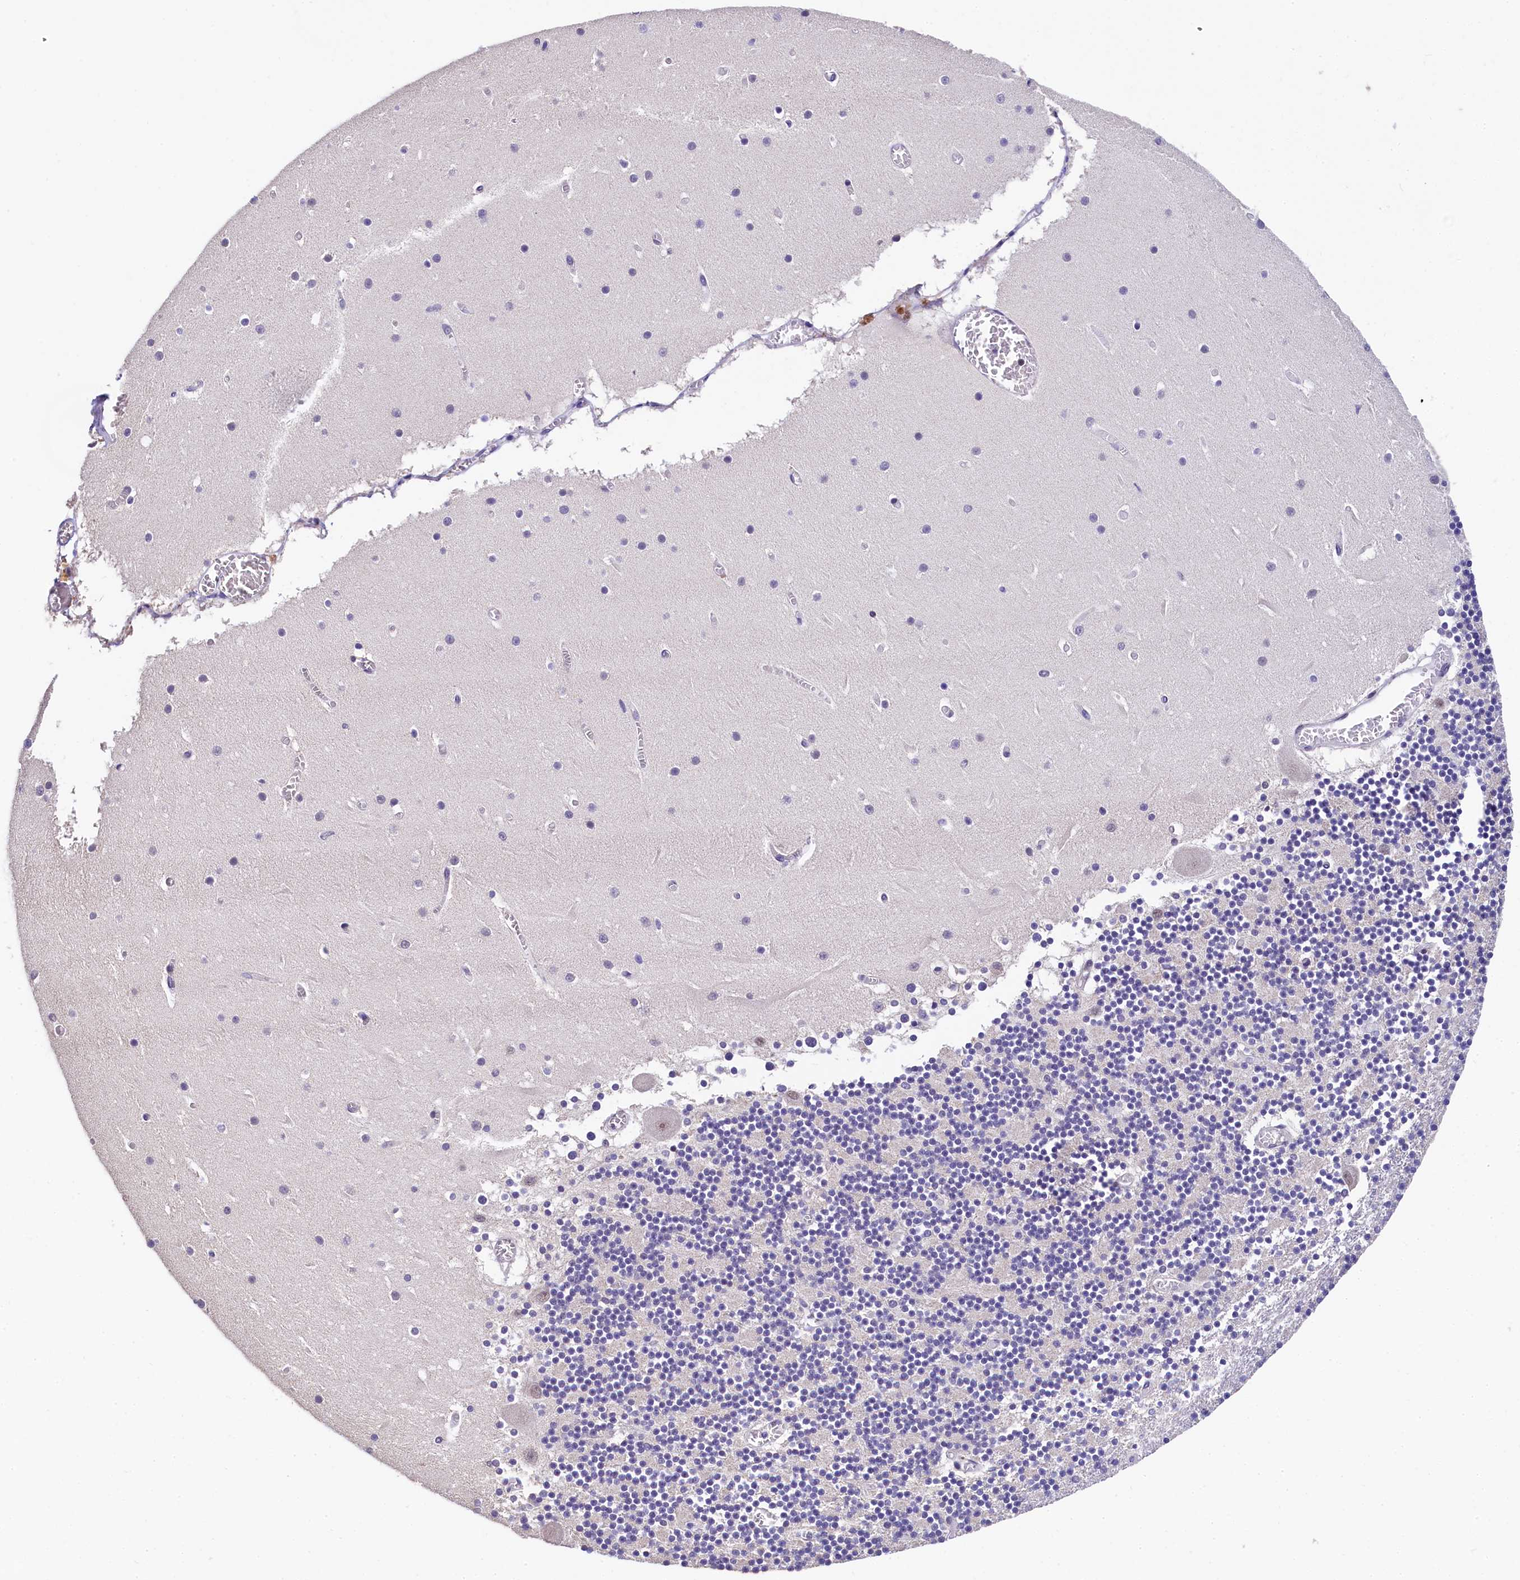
{"staining": {"intensity": "negative", "quantity": "none", "location": "none"}, "tissue": "cerebellum", "cell_type": "Cells in granular layer", "image_type": "normal", "snomed": [{"axis": "morphology", "description": "Normal tissue, NOS"}, {"axis": "topography", "description": "Cerebellum"}], "caption": "The photomicrograph demonstrates no significant expression in cells in granular layer of cerebellum.", "gene": "HECTD4", "patient": {"sex": "female", "age": 28}}